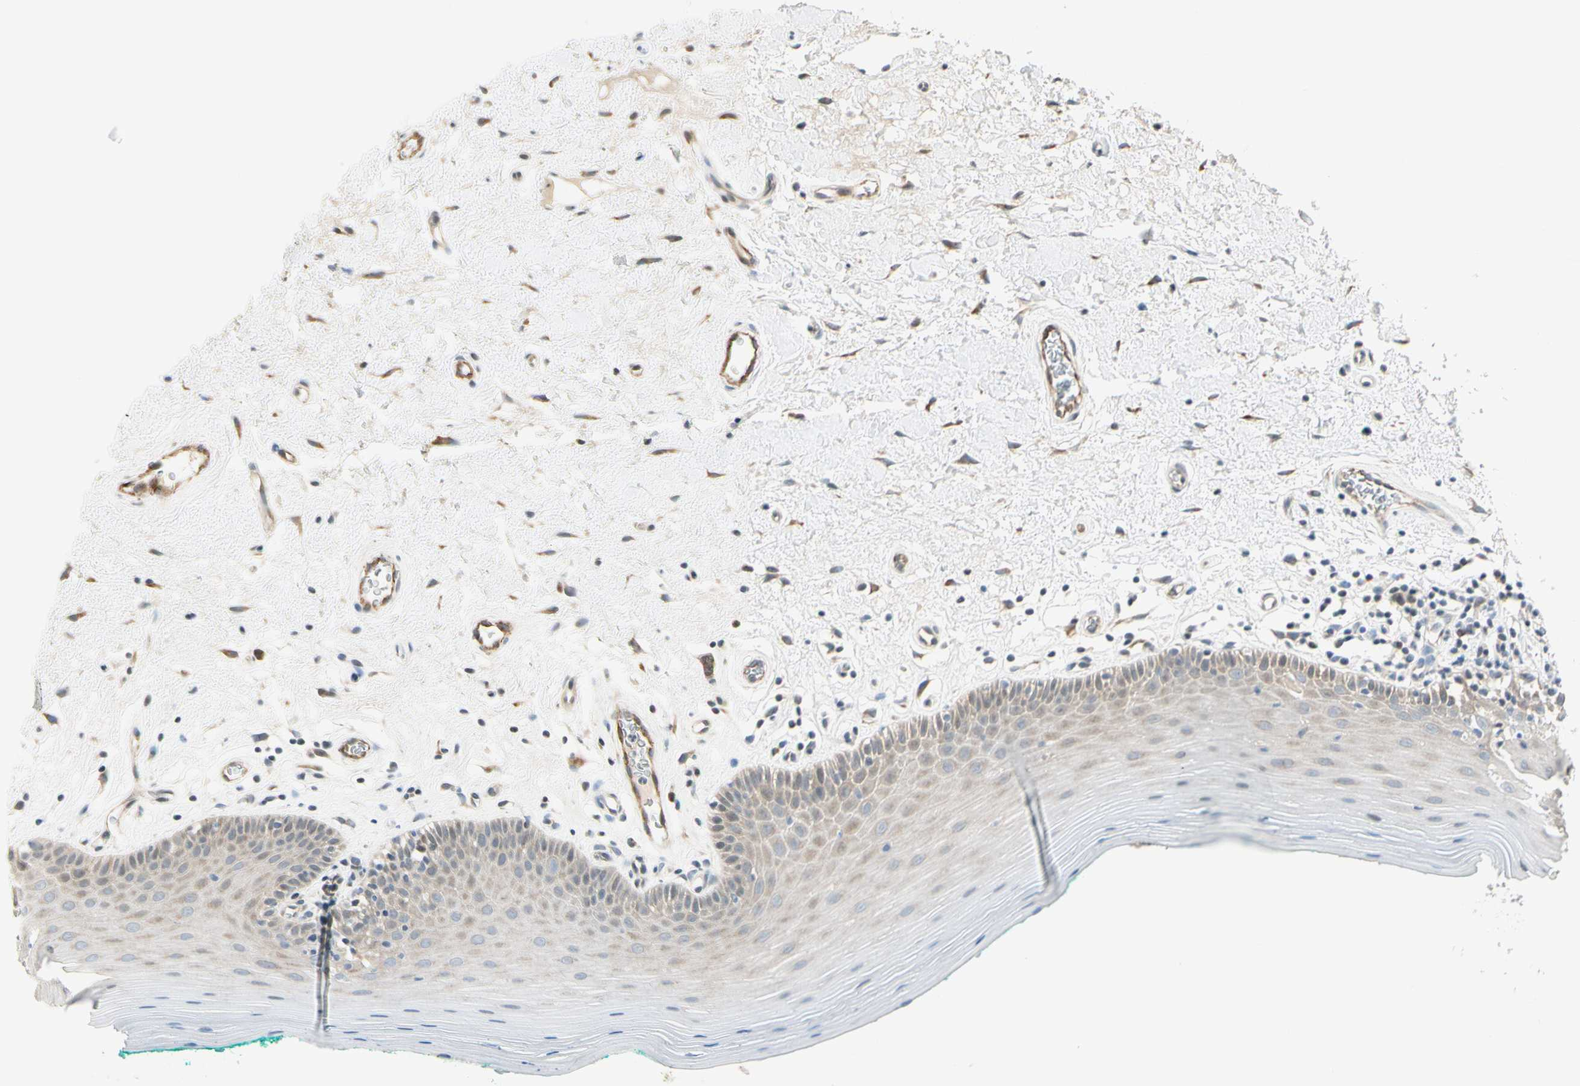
{"staining": {"intensity": "weak", "quantity": "25%-75%", "location": "cytoplasmic/membranous"}, "tissue": "oral mucosa", "cell_type": "Squamous epithelial cells", "image_type": "normal", "snomed": [{"axis": "morphology", "description": "Normal tissue, NOS"}, {"axis": "topography", "description": "Skeletal muscle"}, {"axis": "topography", "description": "Oral tissue"}], "caption": "IHC image of normal oral mucosa: human oral mucosa stained using immunohistochemistry (IHC) exhibits low levels of weak protein expression localized specifically in the cytoplasmic/membranous of squamous epithelial cells, appearing as a cytoplasmic/membranous brown color.", "gene": "NPDC1", "patient": {"sex": "male", "age": 58}}